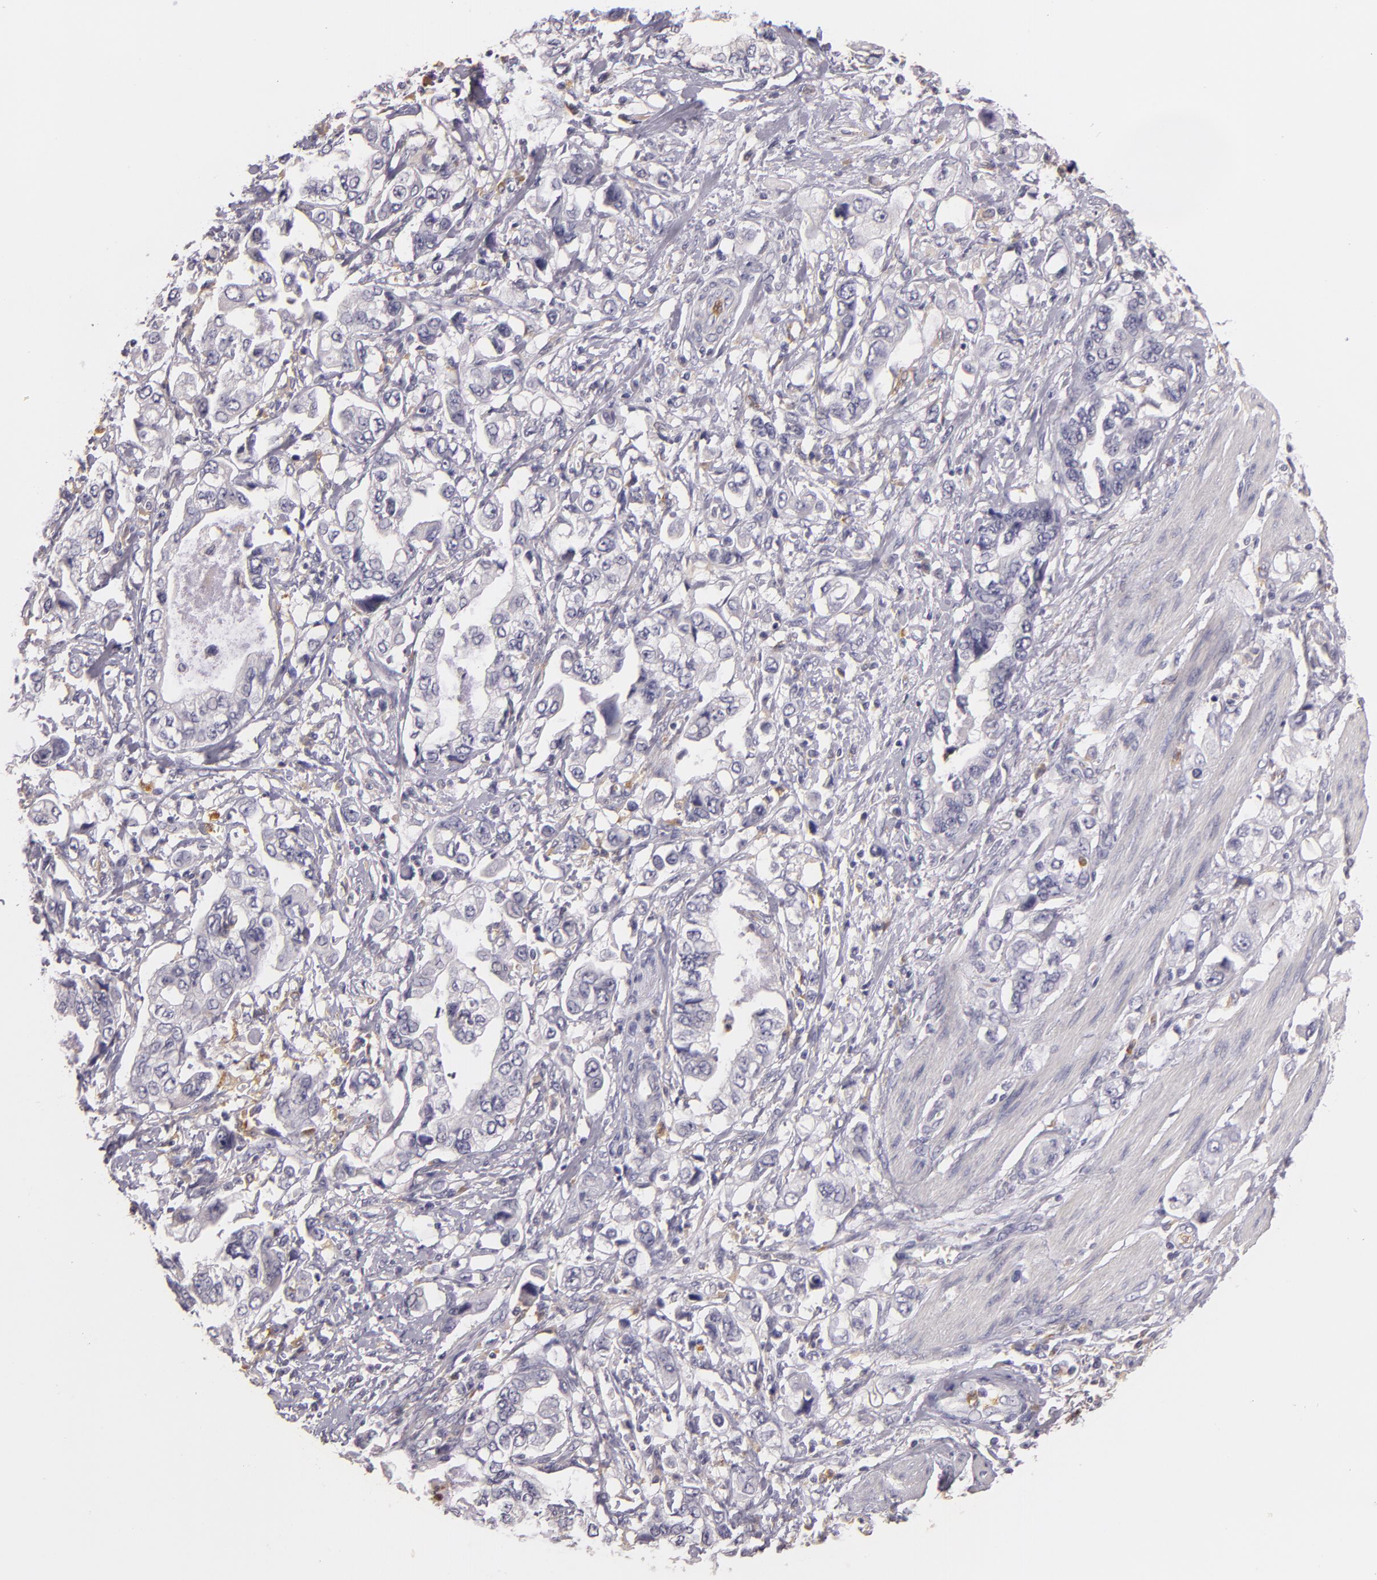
{"staining": {"intensity": "weak", "quantity": "<25%", "location": "cytoplasmic/membranous"}, "tissue": "stomach cancer", "cell_type": "Tumor cells", "image_type": "cancer", "snomed": [{"axis": "morphology", "description": "Adenocarcinoma, NOS"}, {"axis": "topography", "description": "Pancreas"}, {"axis": "topography", "description": "Stomach, upper"}], "caption": "Stomach cancer was stained to show a protein in brown. There is no significant positivity in tumor cells. Nuclei are stained in blue.", "gene": "TLR8", "patient": {"sex": "male", "age": 77}}